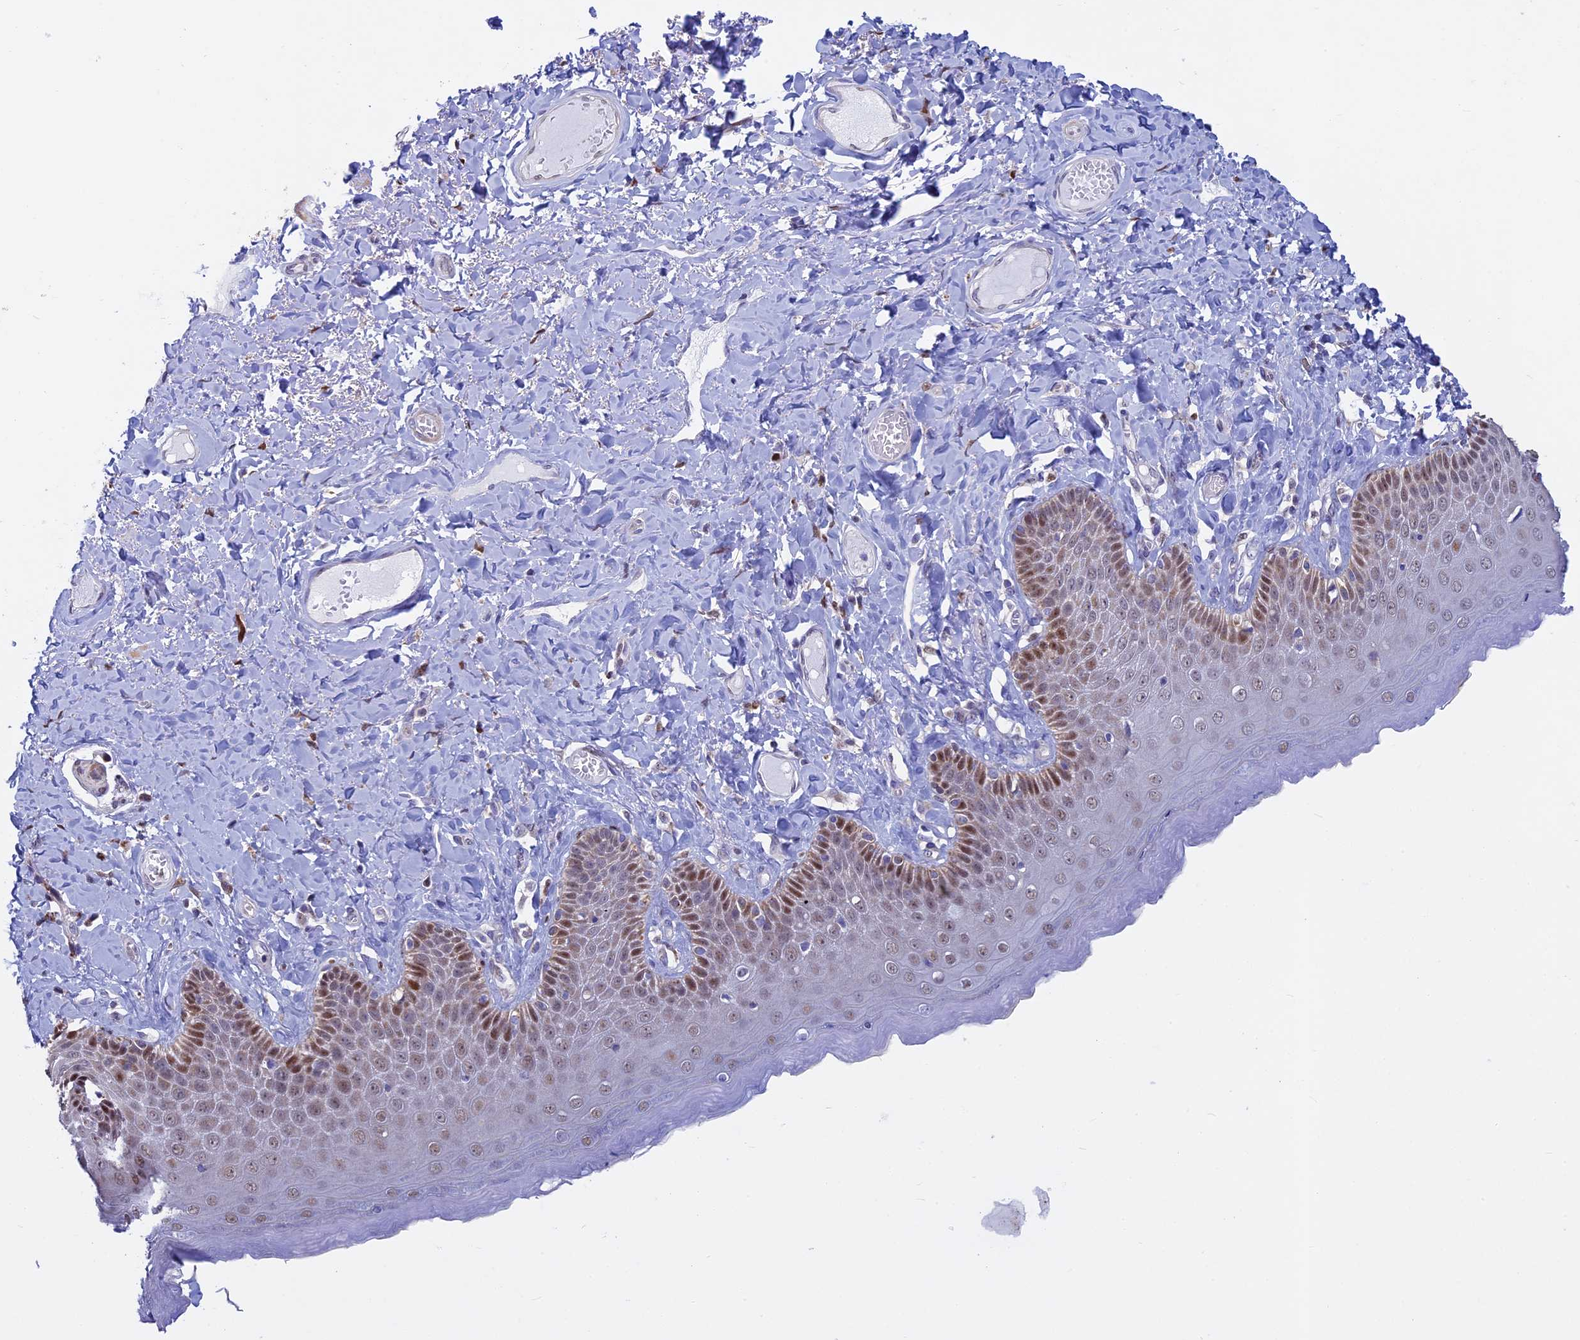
{"staining": {"intensity": "moderate", "quantity": "<25%", "location": "nuclear"}, "tissue": "skin", "cell_type": "Epidermal cells", "image_type": "normal", "snomed": [{"axis": "morphology", "description": "Normal tissue, NOS"}, {"axis": "topography", "description": "Anal"}], "caption": "Unremarkable skin demonstrates moderate nuclear positivity in about <25% of epidermal cells, visualized by immunohistochemistry. (DAB (3,3'-diaminobenzidine) = brown stain, brightfield microscopy at high magnification).", "gene": "ACSS1", "patient": {"sex": "male", "age": 69}}